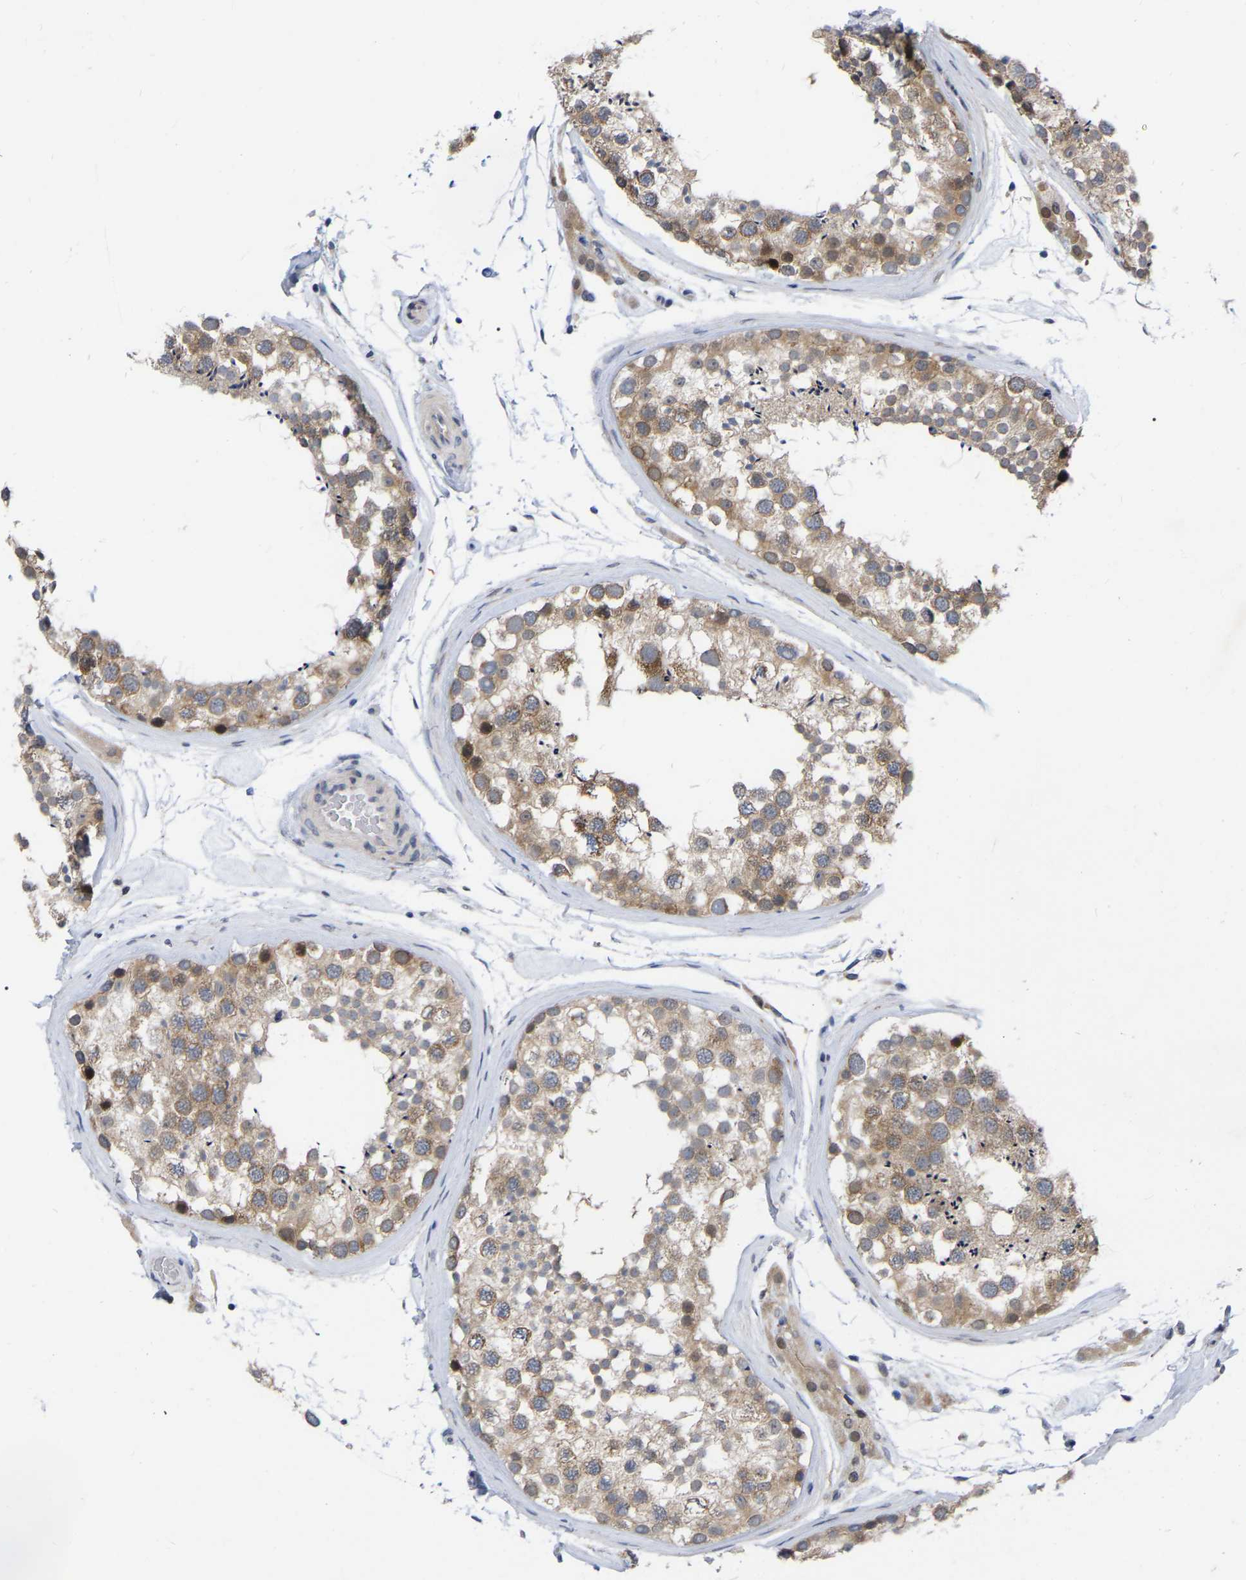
{"staining": {"intensity": "moderate", "quantity": ">75%", "location": "cytoplasmic/membranous"}, "tissue": "testis", "cell_type": "Cells in seminiferous ducts", "image_type": "normal", "snomed": [{"axis": "morphology", "description": "Normal tissue, NOS"}, {"axis": "topography", "description": "Testis"}], "caption": "Immunohistochemistry histopathology image of normal testis: human testis stained using IHC exhibits medium levels of moderate protein expression localized specifically in the cytoplasmic/membranous of cells in seminiferous ducts, appearing as a cytoplasmic/membranous brown color.", "gene": "UBE4B", "patient": {"sex": "male", "age": 46}}